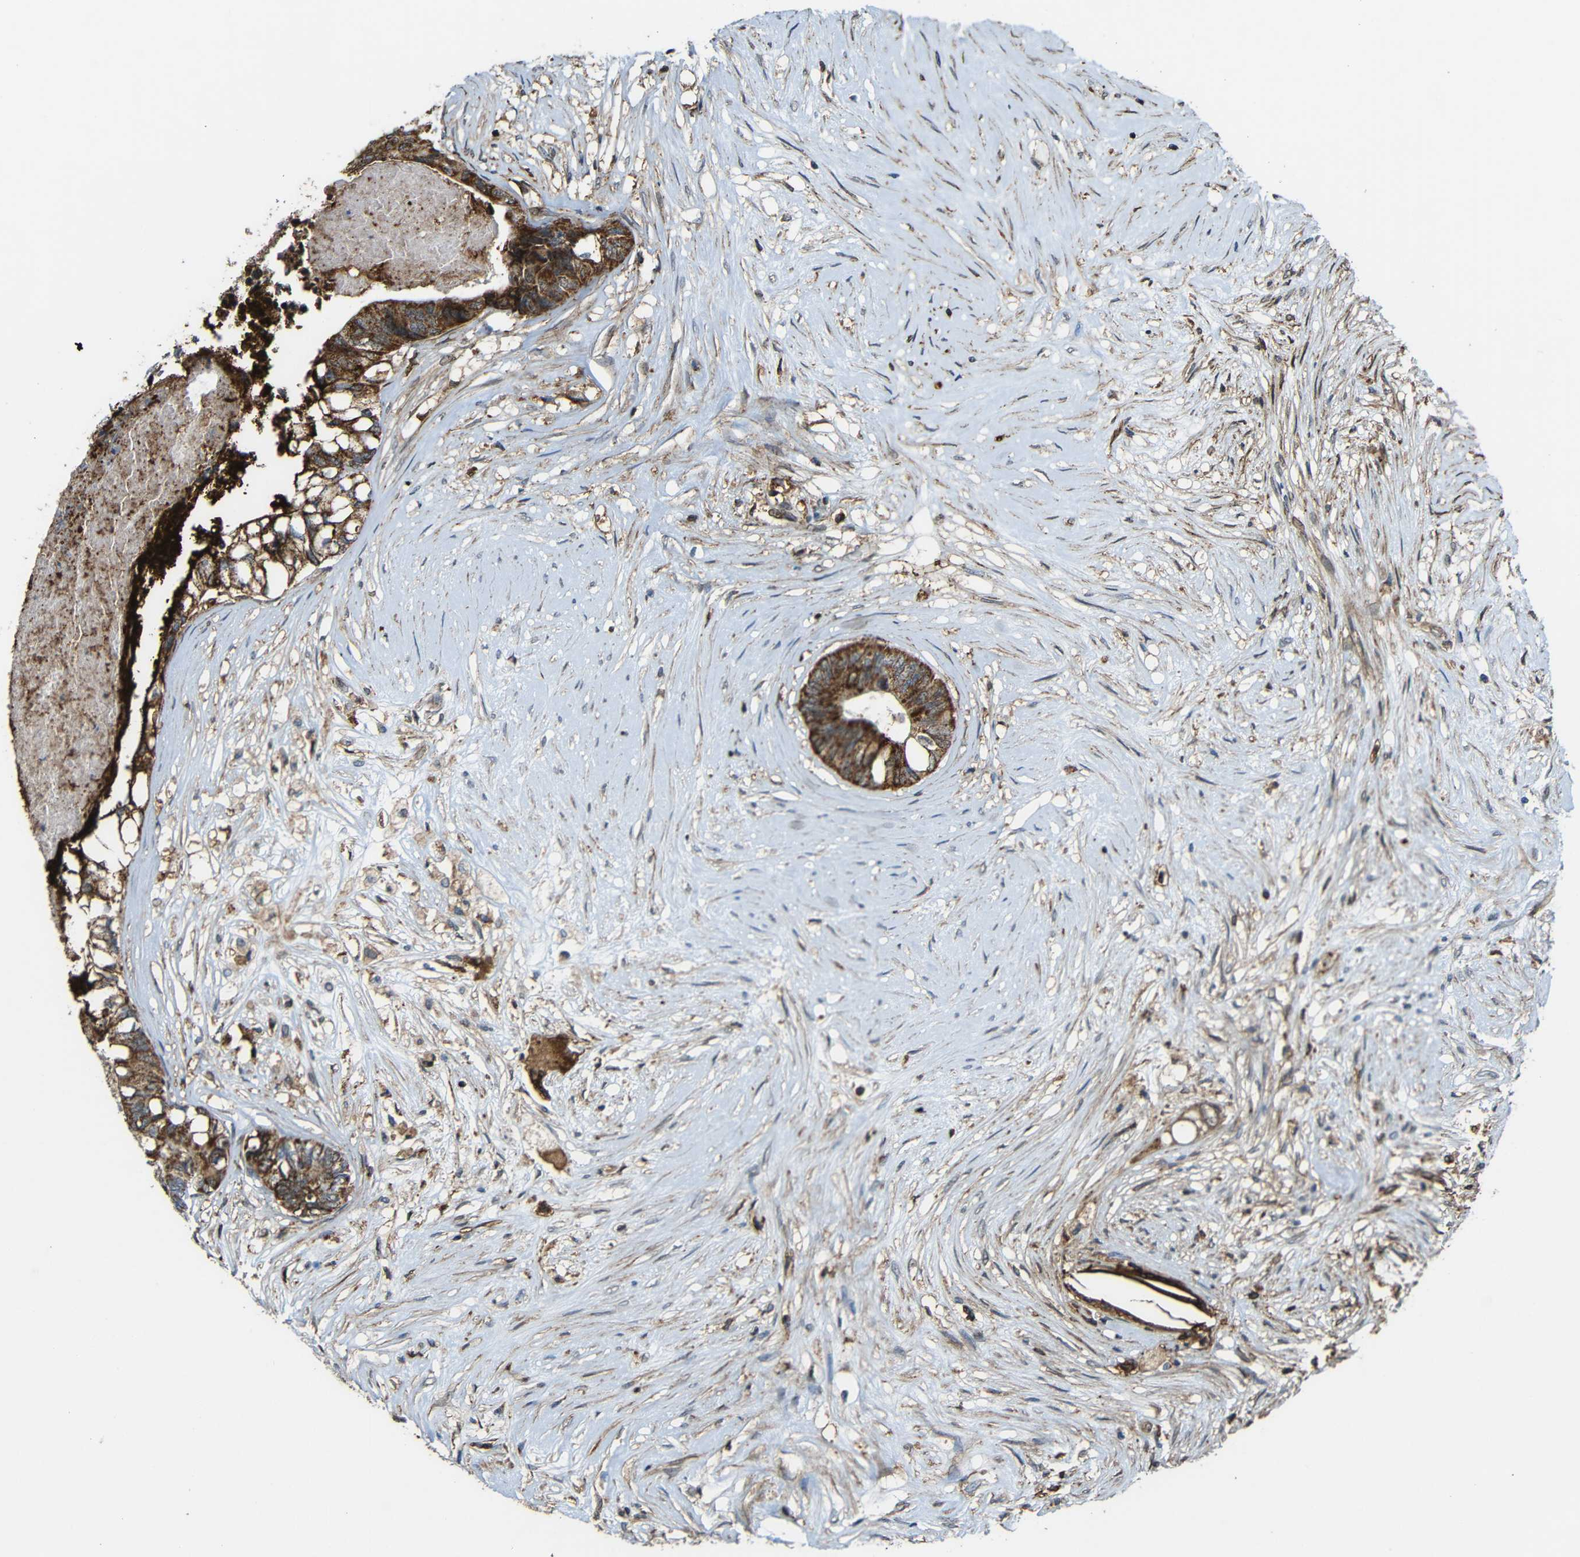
{"staining": {"intensity": "moderate", "quantity": ">75%", "location": "cytoplasmic/membranous"}, "tissue": "colorectal cancer", "cell_type": "Tumor cells", "image_type": "cancer", "snomed": [{"axis": "morphology", "description": "Adenocarcinoma, NOS"}, {"axis": "topography", "description": "Rectum"}], "caption": "The immunohistochemical stain shows moderate cytoplasmic/membranous positivity in tumor cells of colorectal adenocarcinoma tissue. (Stains: DAB (3,3'-diaminobenzidine) in brown, nuclei in blue, Microscopy: brightfield microscopy at high magnification).", "gene": "C1GALT1", "patient": {"sex": "male", "age": 63}}